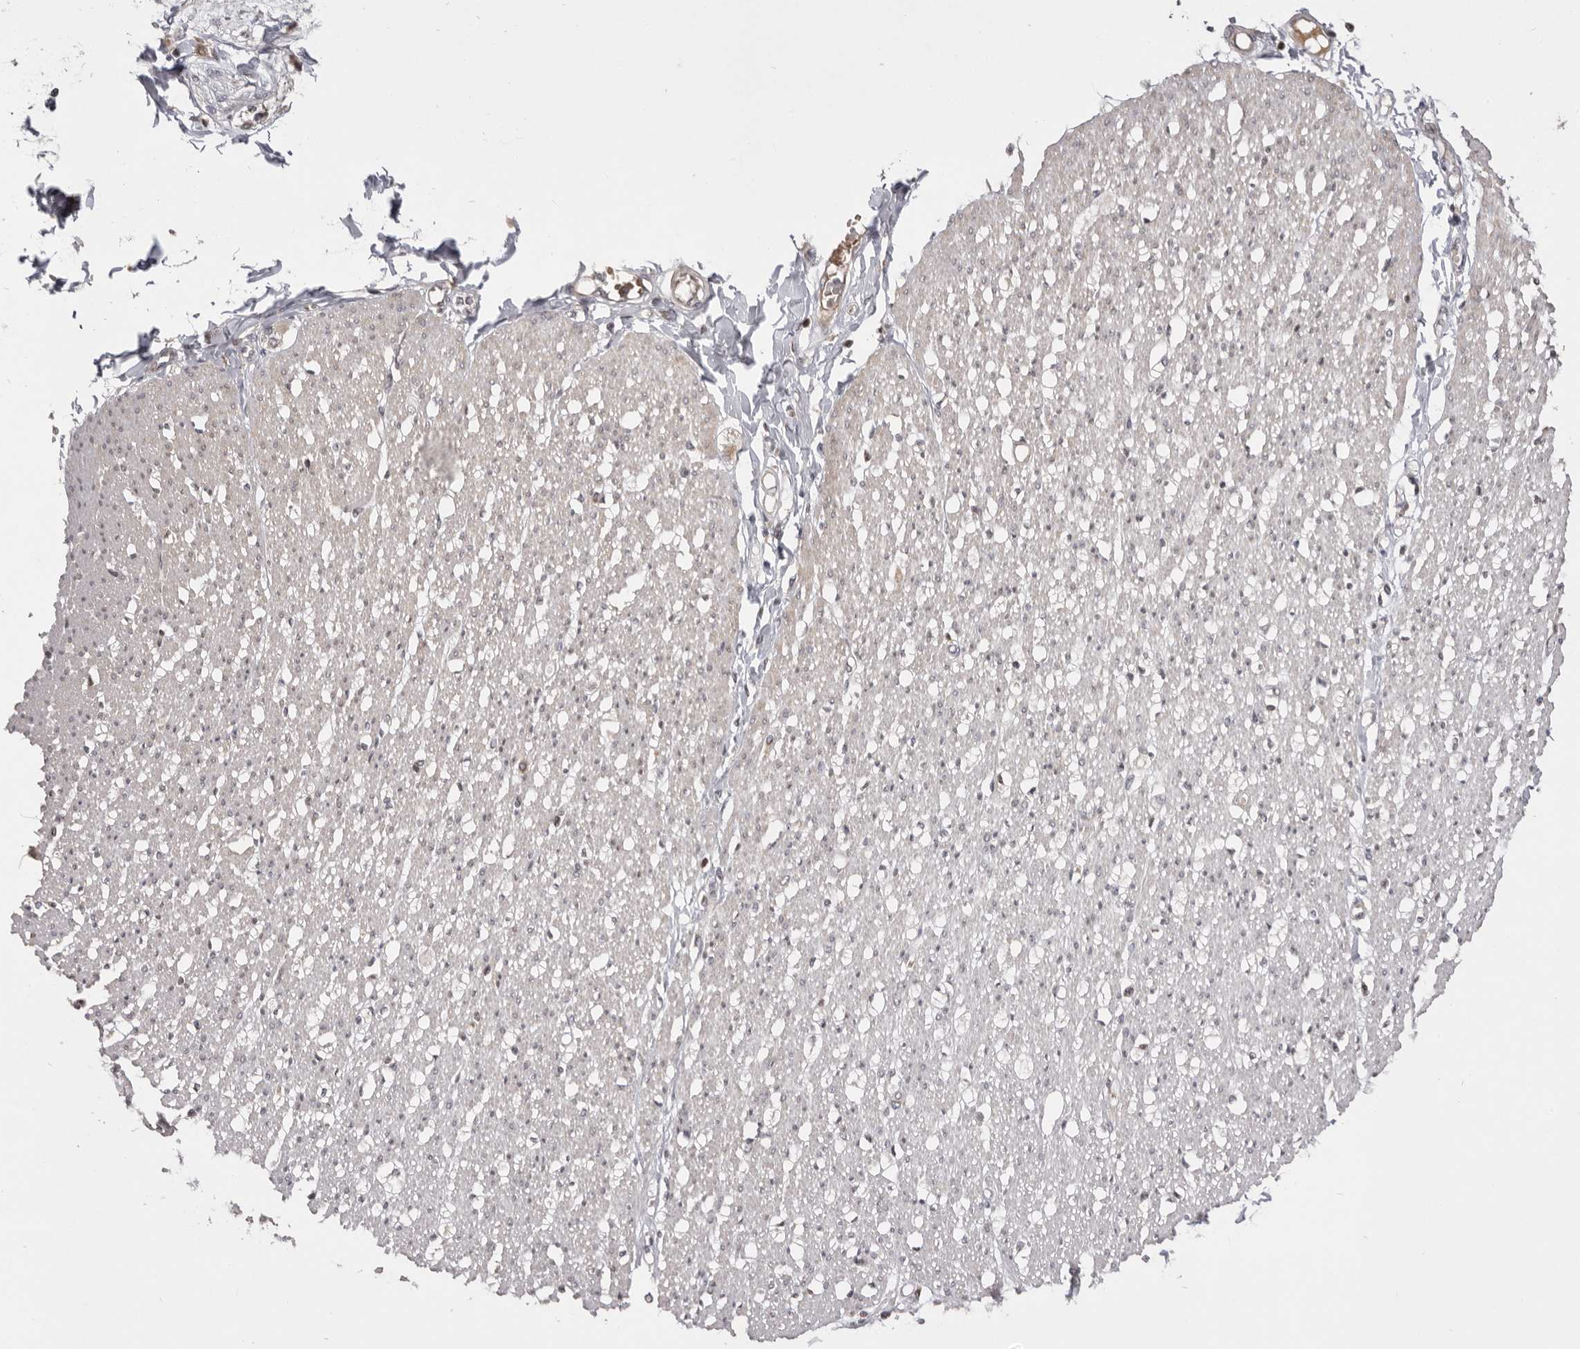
{"staining": {"intensity": "moderate", "quantity": "<25%", "location": "cytoplasmic/membranous,nuclear"}, "tissue": "smooth muscle", "cell_type": "Smooth muscle cells", "image_type": "normal", "snomed": [{"axis": "morphology", "description": "Normal tissue, NOS"}, {"axis": "morphology", "description": "Adenocarcinoma, NOS"}, {"axis": "topography", "description": "Colon"}, {"axis": "topography", "description": "Peripheral nerve tissue"}], "caption": "Immunohistochemistry of normal smooth muscle displays low levels of moderate cytoplasmic/membranous,nuclear positivity in approximately <25% of smooth muscle cells.", "gene": "AZIN1", "patient": {"sex": "male", "age": 14}}